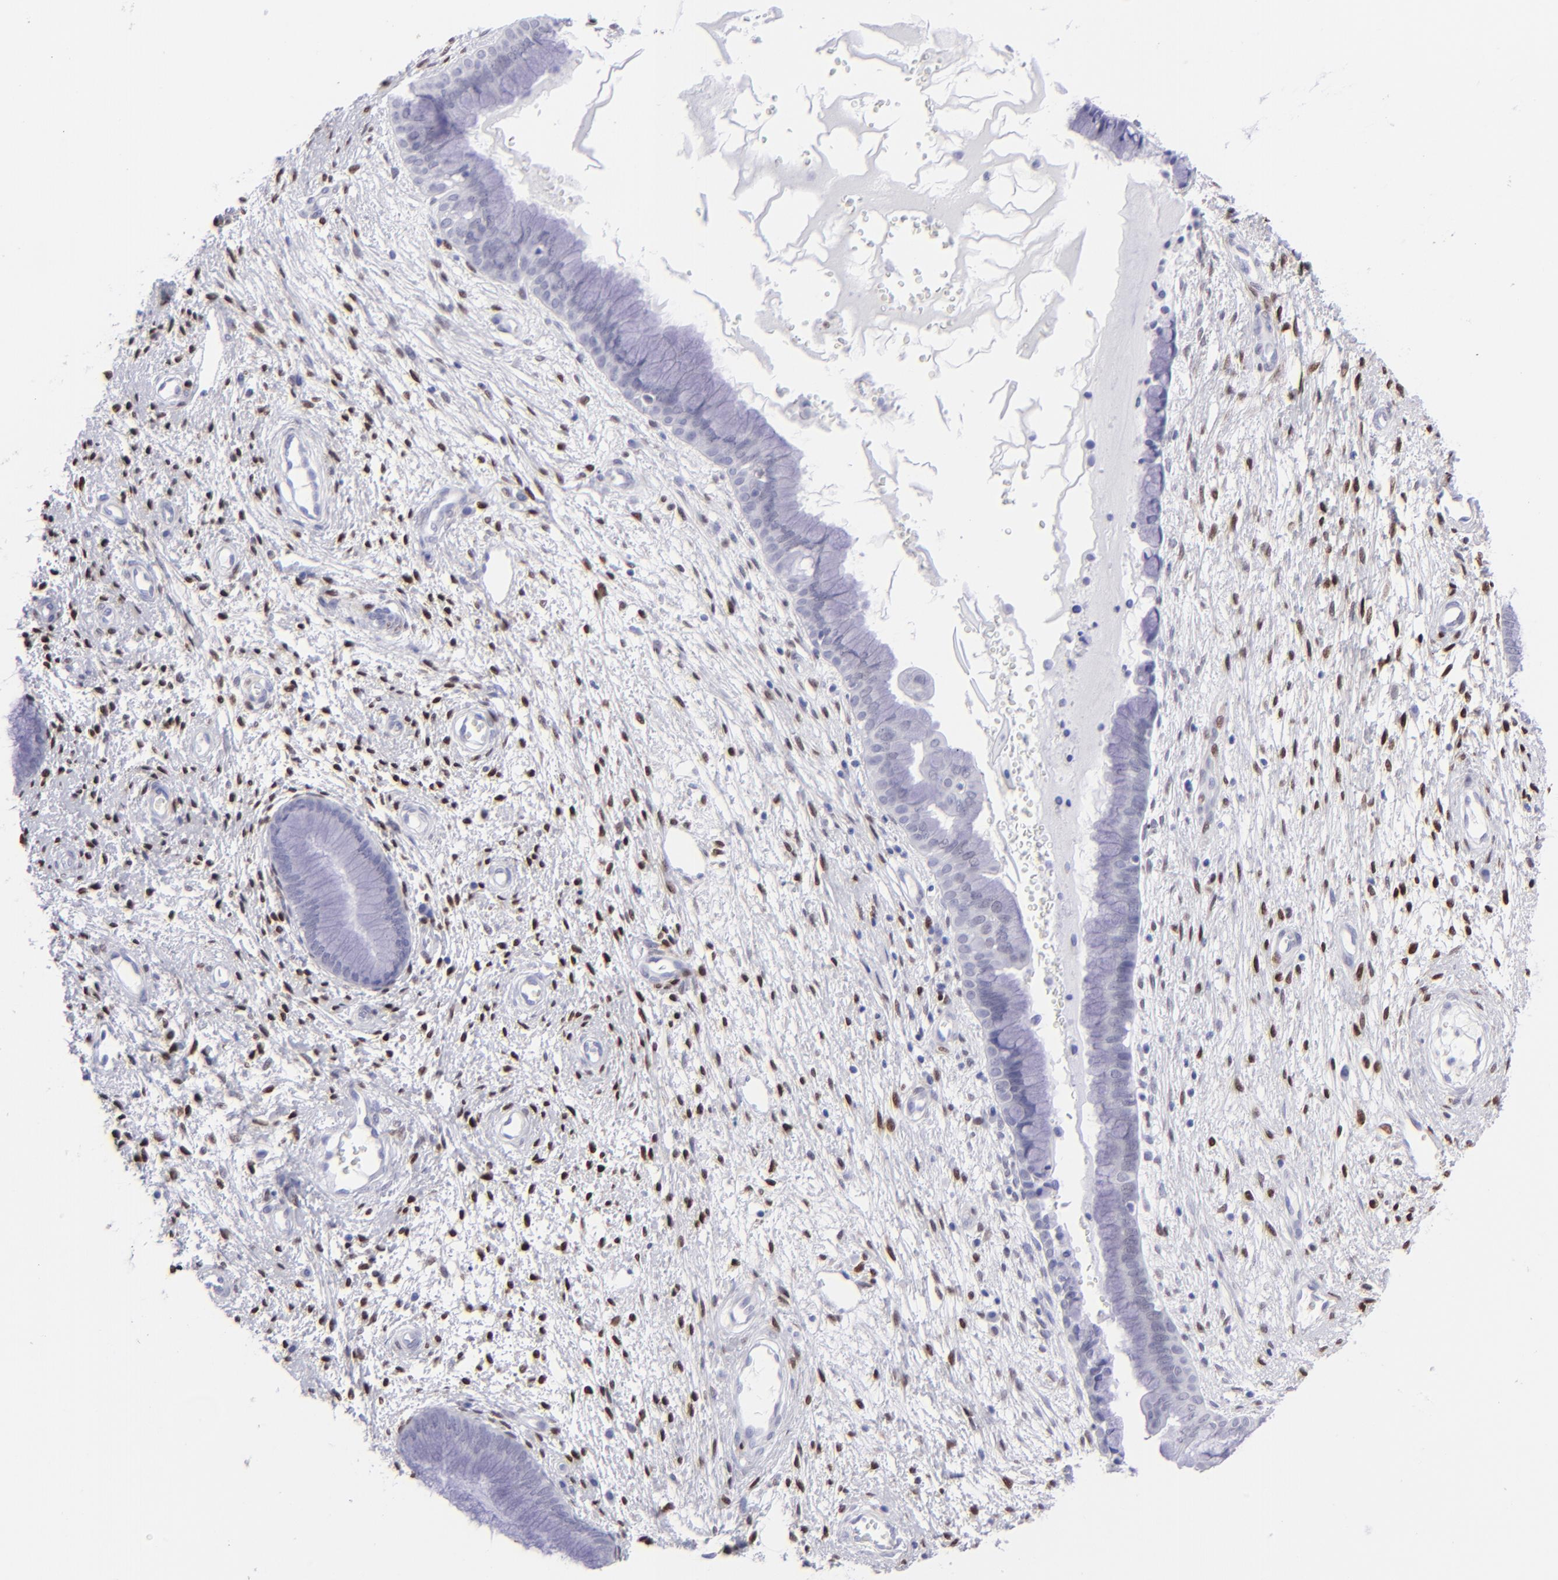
{"staining": {"intensity": "negative", "quantity": "none", "location": "none"}, "tissue": "cervix", "cell_type": "Glandular cells", "image_type": "normal", "snomed": [{"axis": "morphology", "description": "Normal tissue, NOS"}, {"axis": "topography", "description": "Cervix"}], "caption": "IHC of benign cervix demonstrates no staining in glandular cells.", "gene": "MITF", "patient": {"sex": "female", "age": 55}}